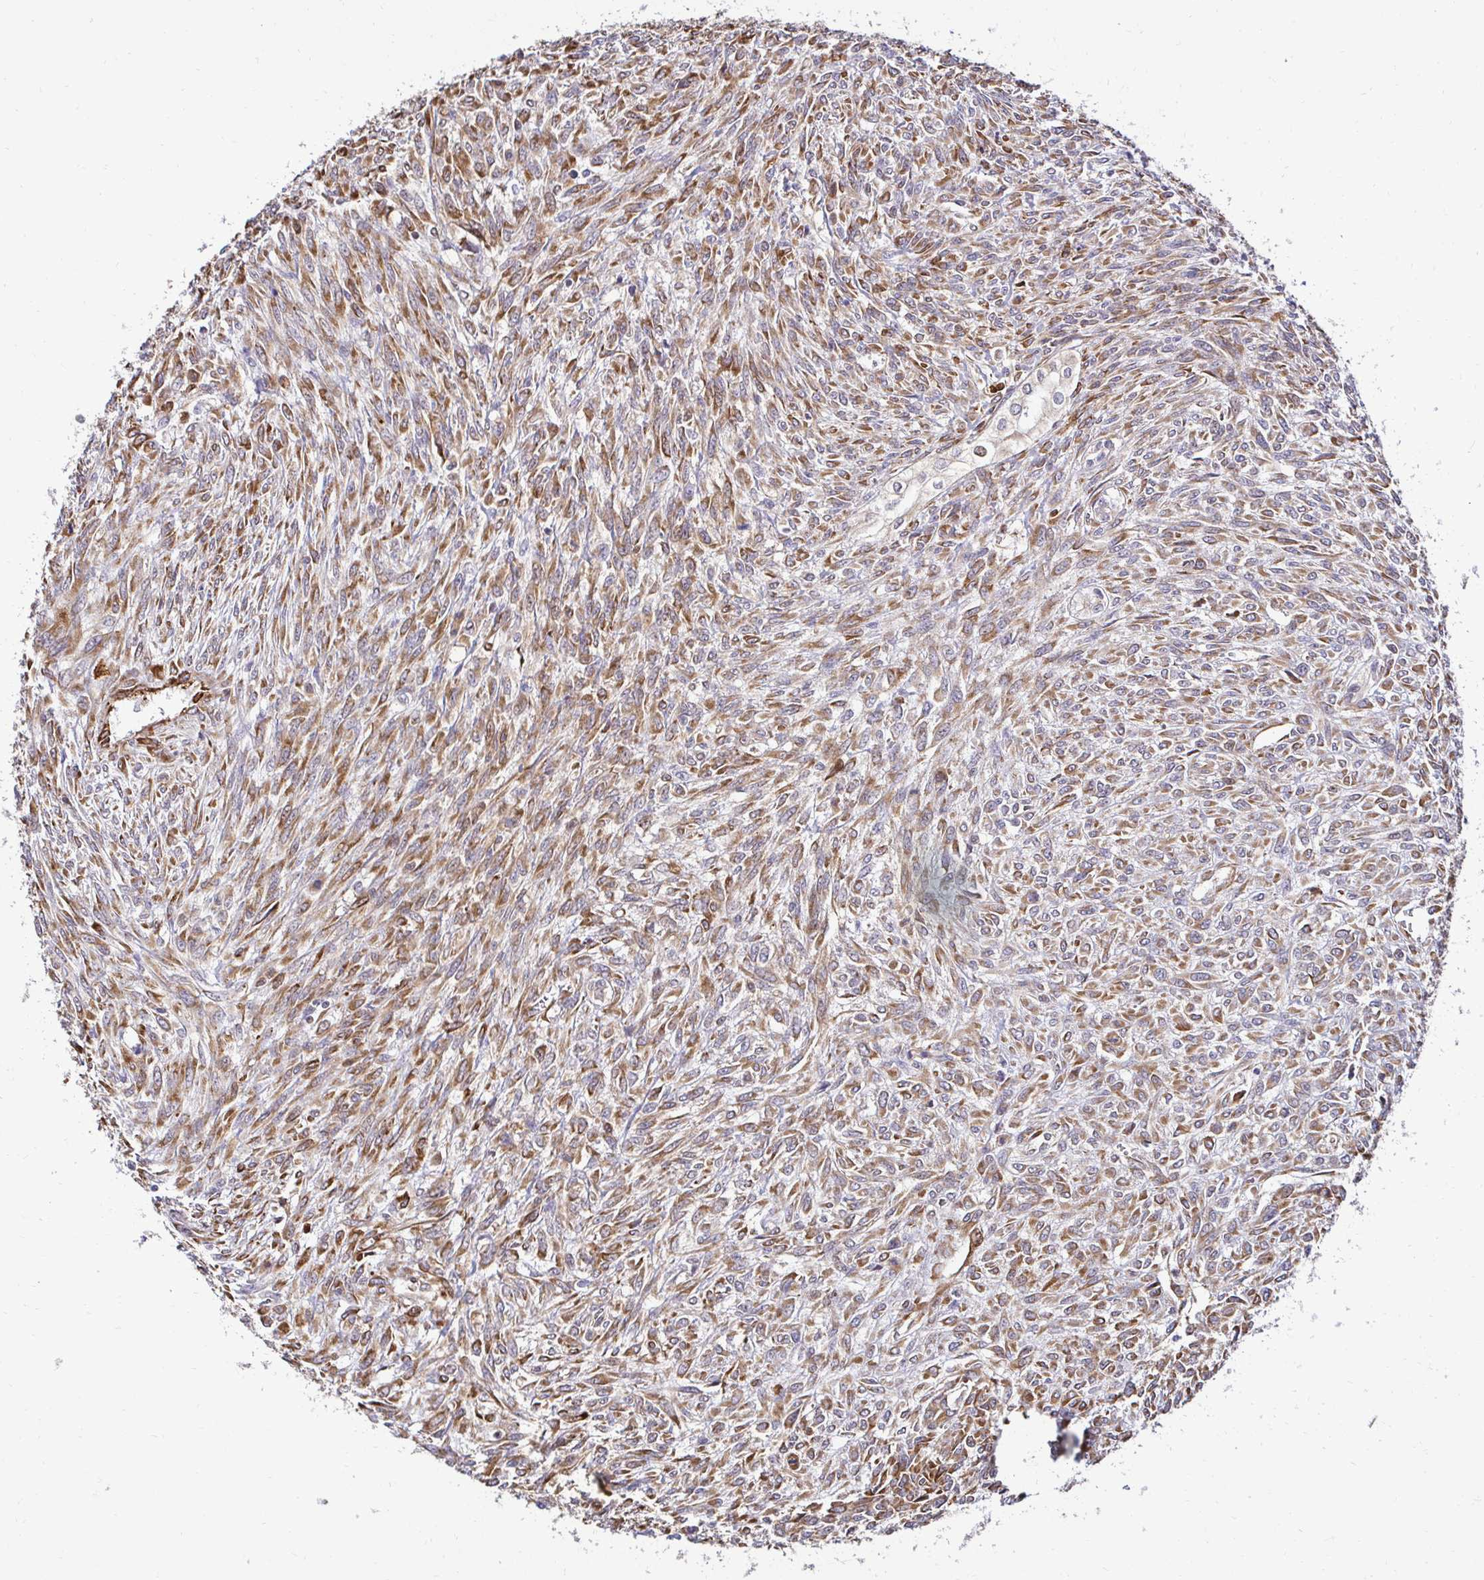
{"staining": {"intensity": "moderate", "quantity": ">75%", "location": "cytoplasmic/membranous"}, "tissue": "renal cancer", "cell_type": "Tumor cells", "image_type": "cancer", "snomed": [{"axis": "morphology", "description": "Adenocarcinoma, NOS"}, {"axis": "topography", "description": "Kidney"}], "caption": "This micrograph shows IHC staining of human renal cancer, with medium moderate cytoplasmic/membranous positivity in about >75% of tumor cells.", "gene": "HPS1", "patient": {"sex": "male", "age": 58}}